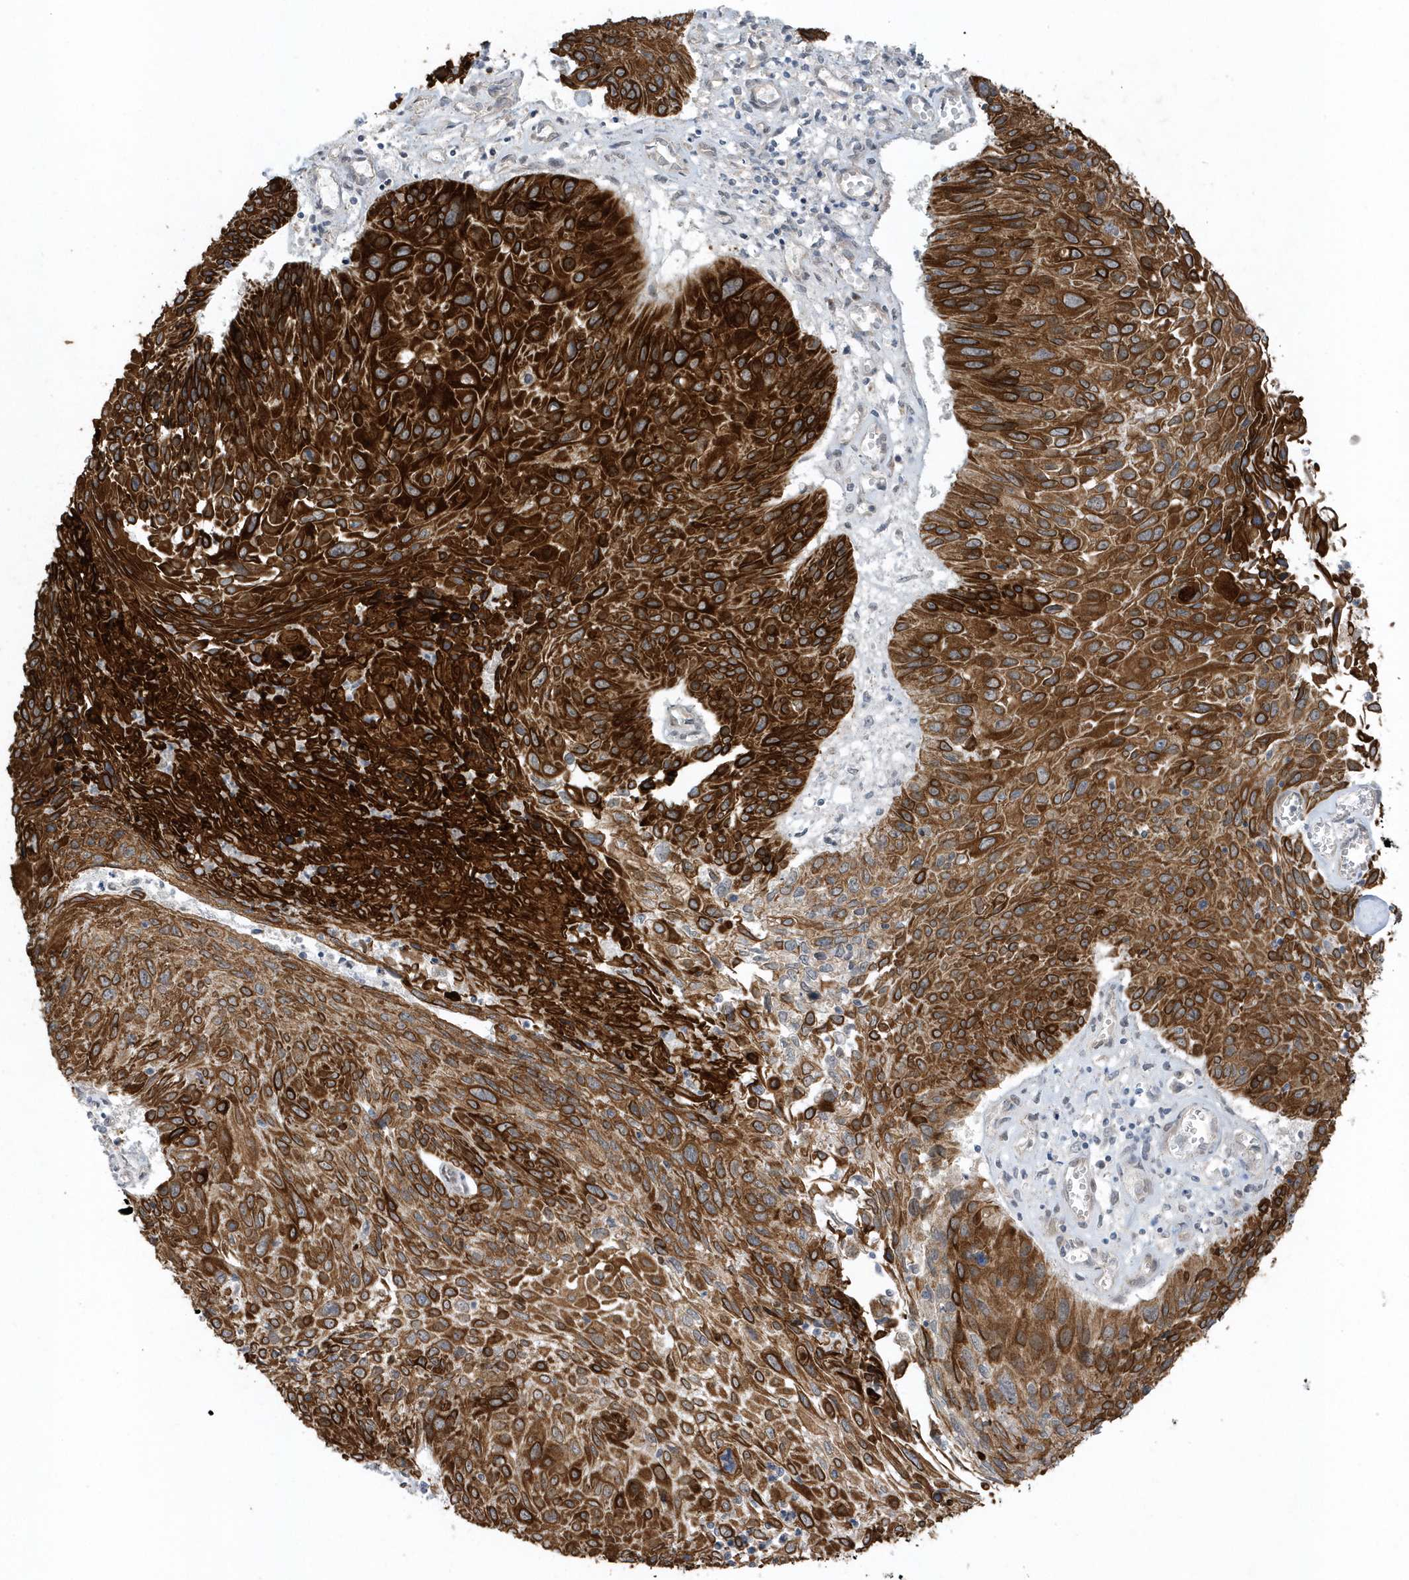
{"staining": {"intensity": "strong", "quantity": ">75%", "location": "cytoplasmic/membranous"}, "tissue": "cervical cancer", "cell_type": "Tumor cells", "image_type": "cancer", "snomed": [{"axis": "morphology", "description": "Squamous cell carcinoma, NOS"}, {"axis": "topography", "description": "Cervix"}], "caption": "This photomicrograph exhibits IHC staining of human cervical squamous cell carcinoma, with high strong cytoplasmic/membranous staining in approximately >75% of tumor cells.", "gene": "PARD3B", "patient": {"sex": "female", "age": 51}}